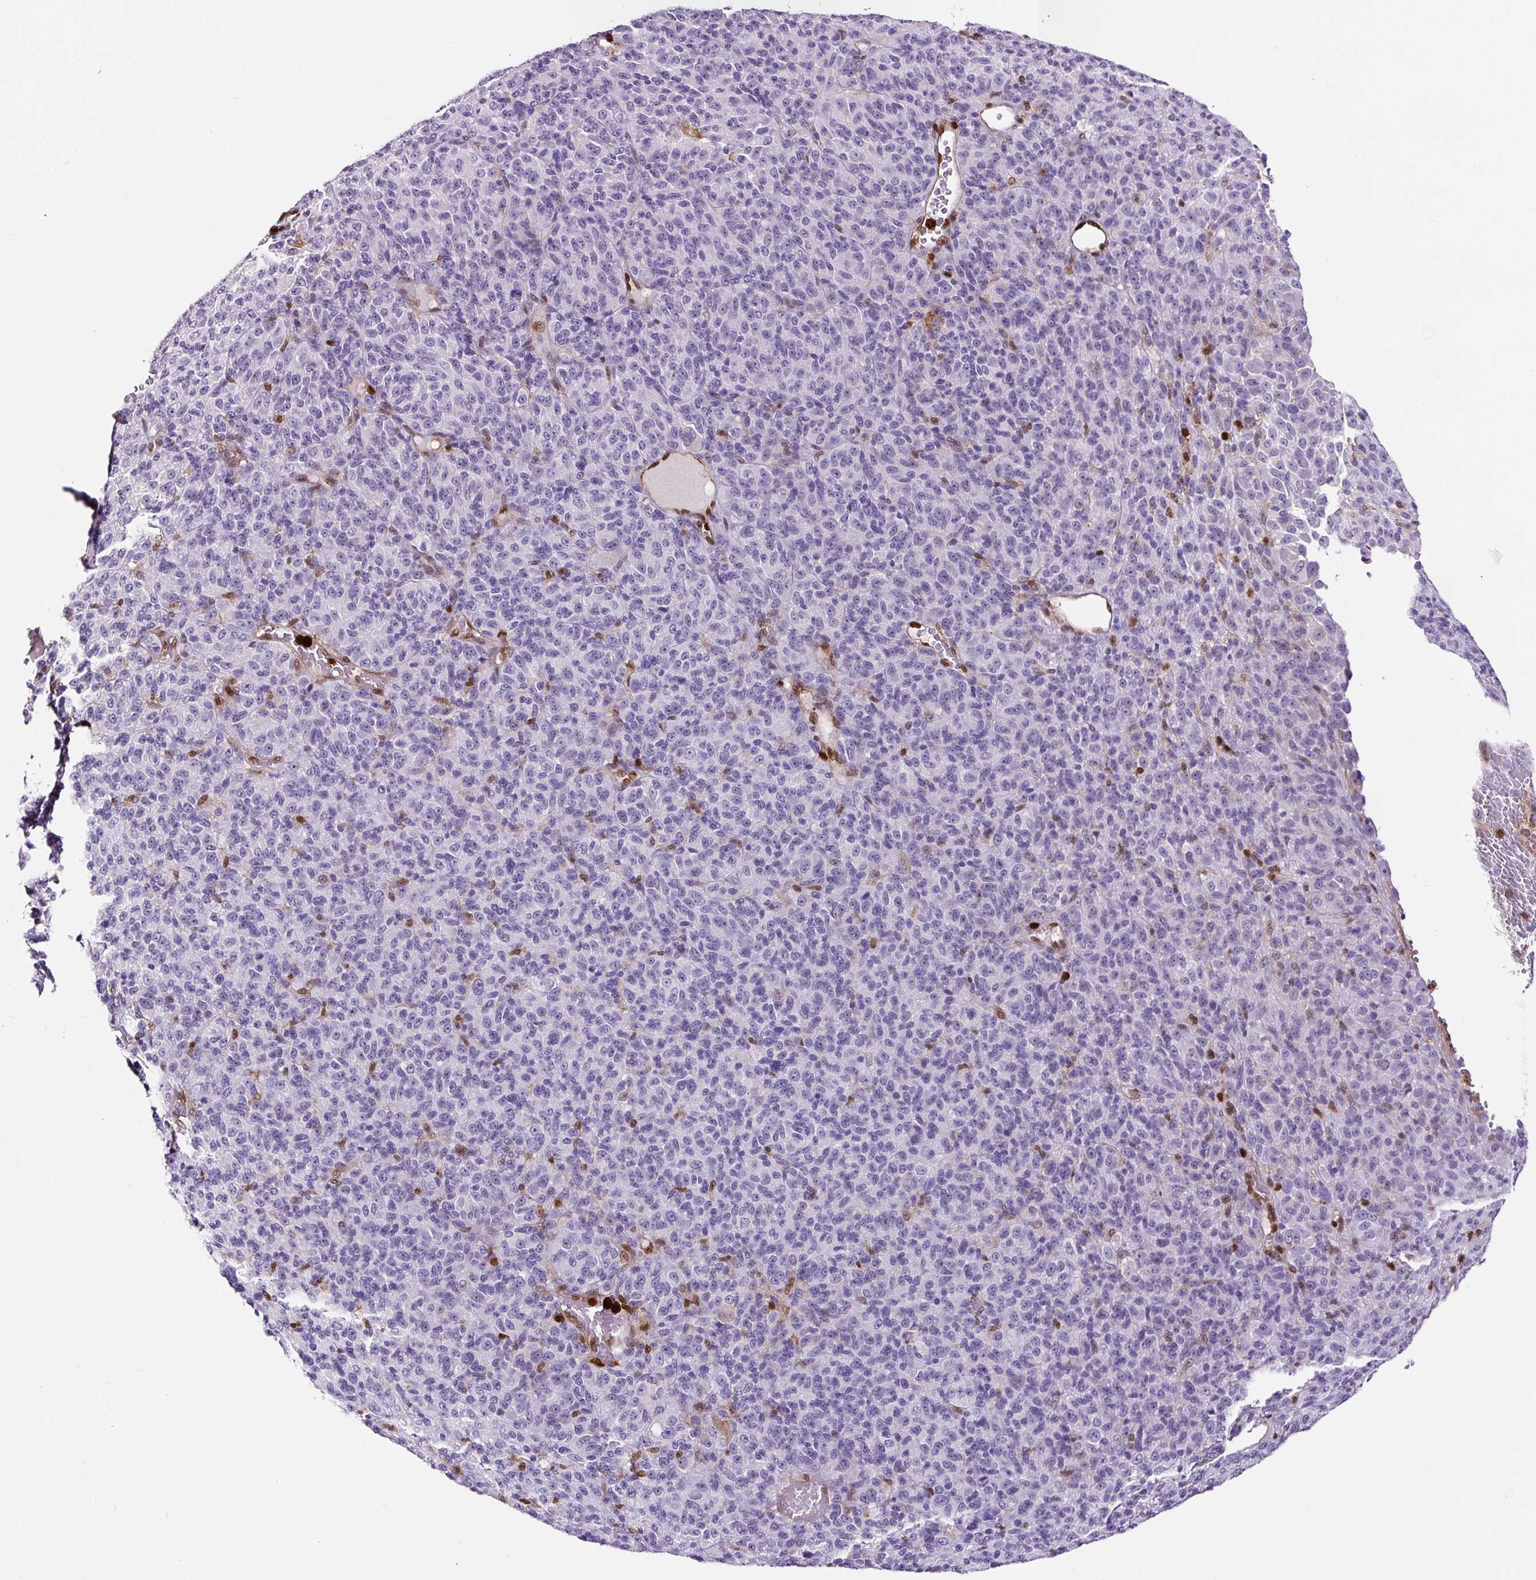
{"staining": {"intensity": "negative", "quantity": "none", "location": "none"}, "tissue": "melanoma", "cell_type": "Tumor cells", "image_type": "cancer", "snomed": [{"axis": "morphology", "description": "Malignant melanoma, Metastatic site"}, {"axis": "topography", "description": "Brain"}], "caption": "Tumor cells show no significant expression in melanoma. Nuclei are stained in blue.", "gene": "ANXA1", "patient": {"sex": "female", "age": 56}}